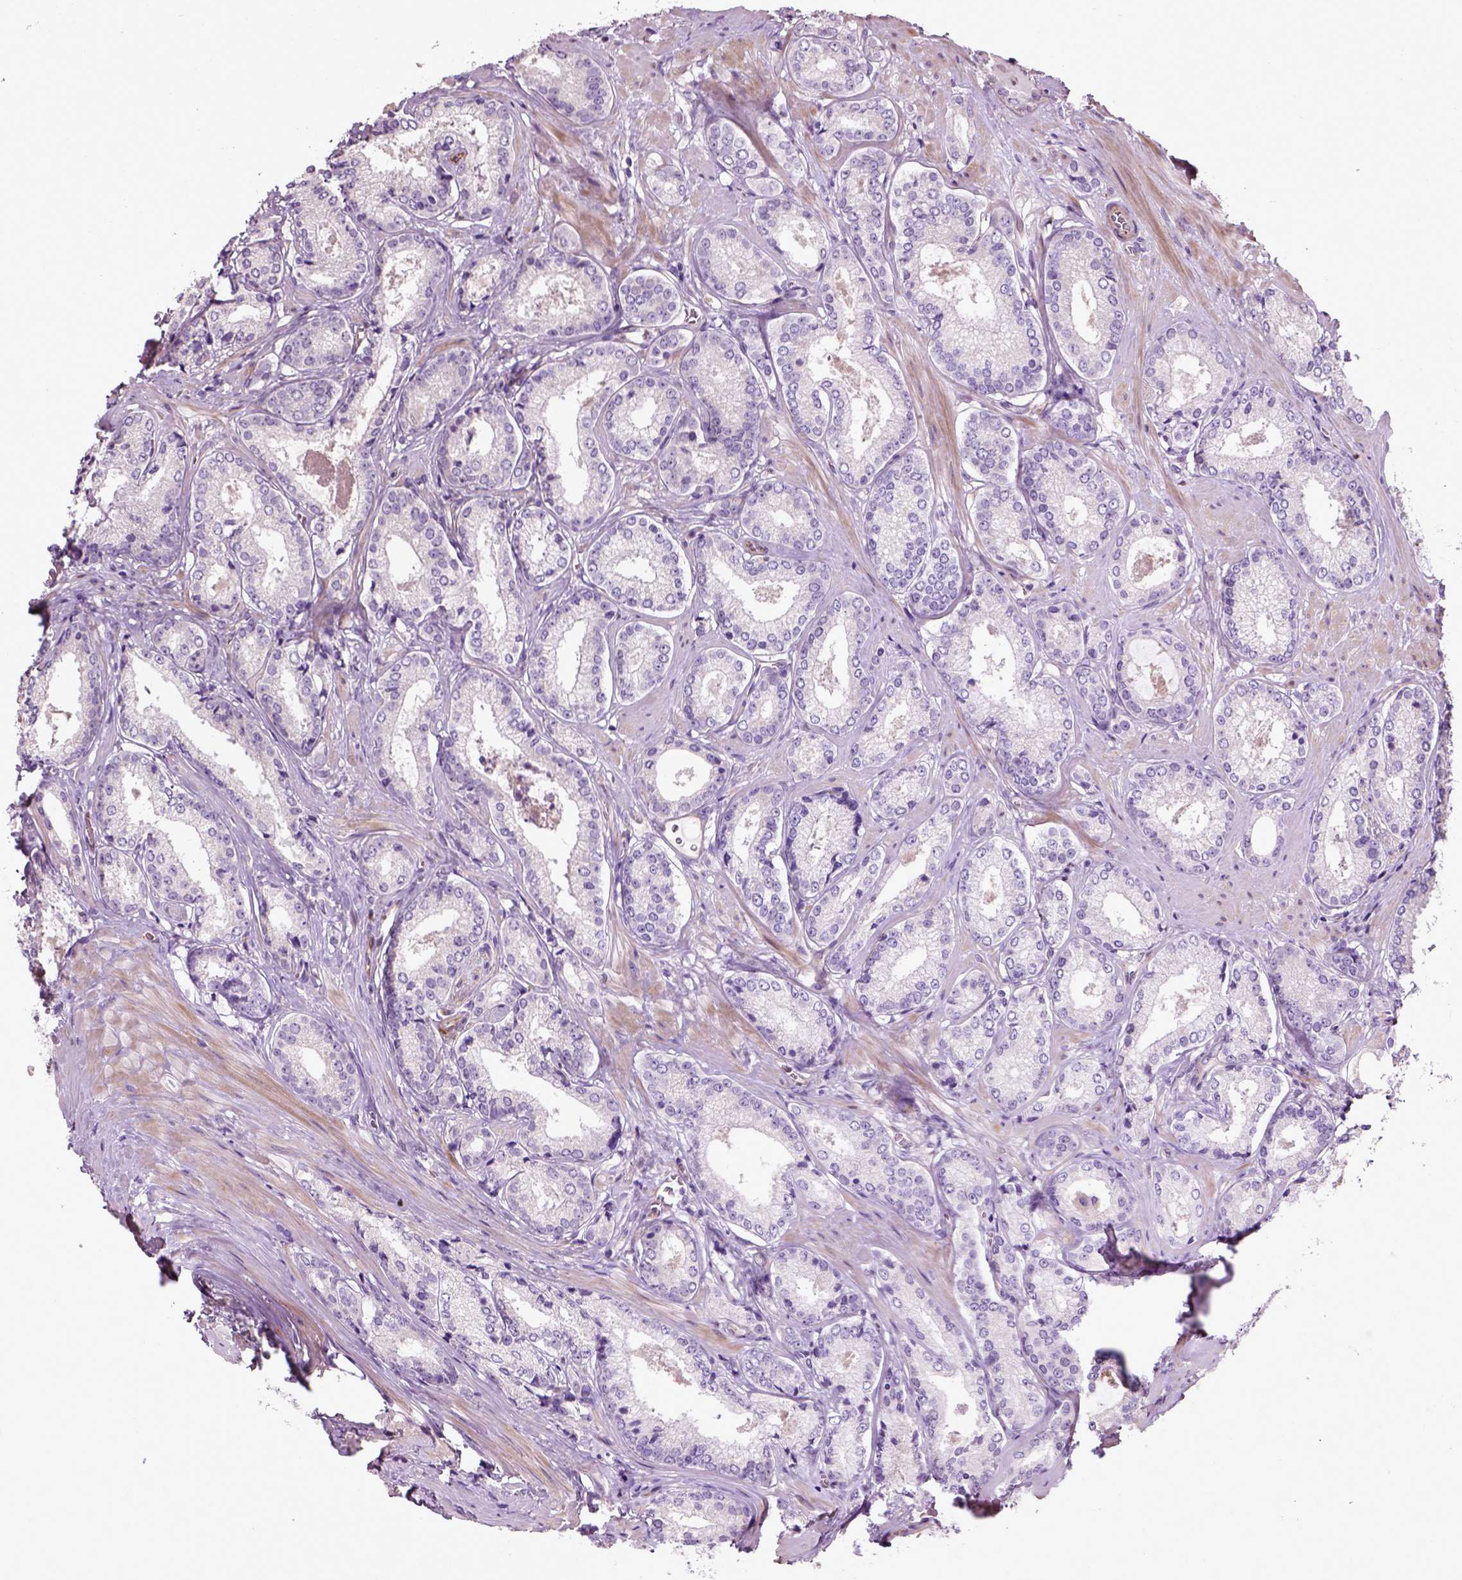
{"staining": {"intensity": "negative", "quantity": "none", "location": "none"}, "tissue": "prostate cancer", "cell_type": "Tumor cells", "image_type": "cancer", "snomed": [{"axis": "morphology", "description": "Adenocarcinoma, Low grade"}, {"axis": "topography", "description": "Prostate"}], "caption": "Immunohistochemistry image of neoplastic tissue: human prostate cancer stained with DAB (3,3'-diaminobenzidine) reveals no significant protein expression in tumor cells.", "gene": "PKP3", "patient": {"sex": "male", "age": 56}}